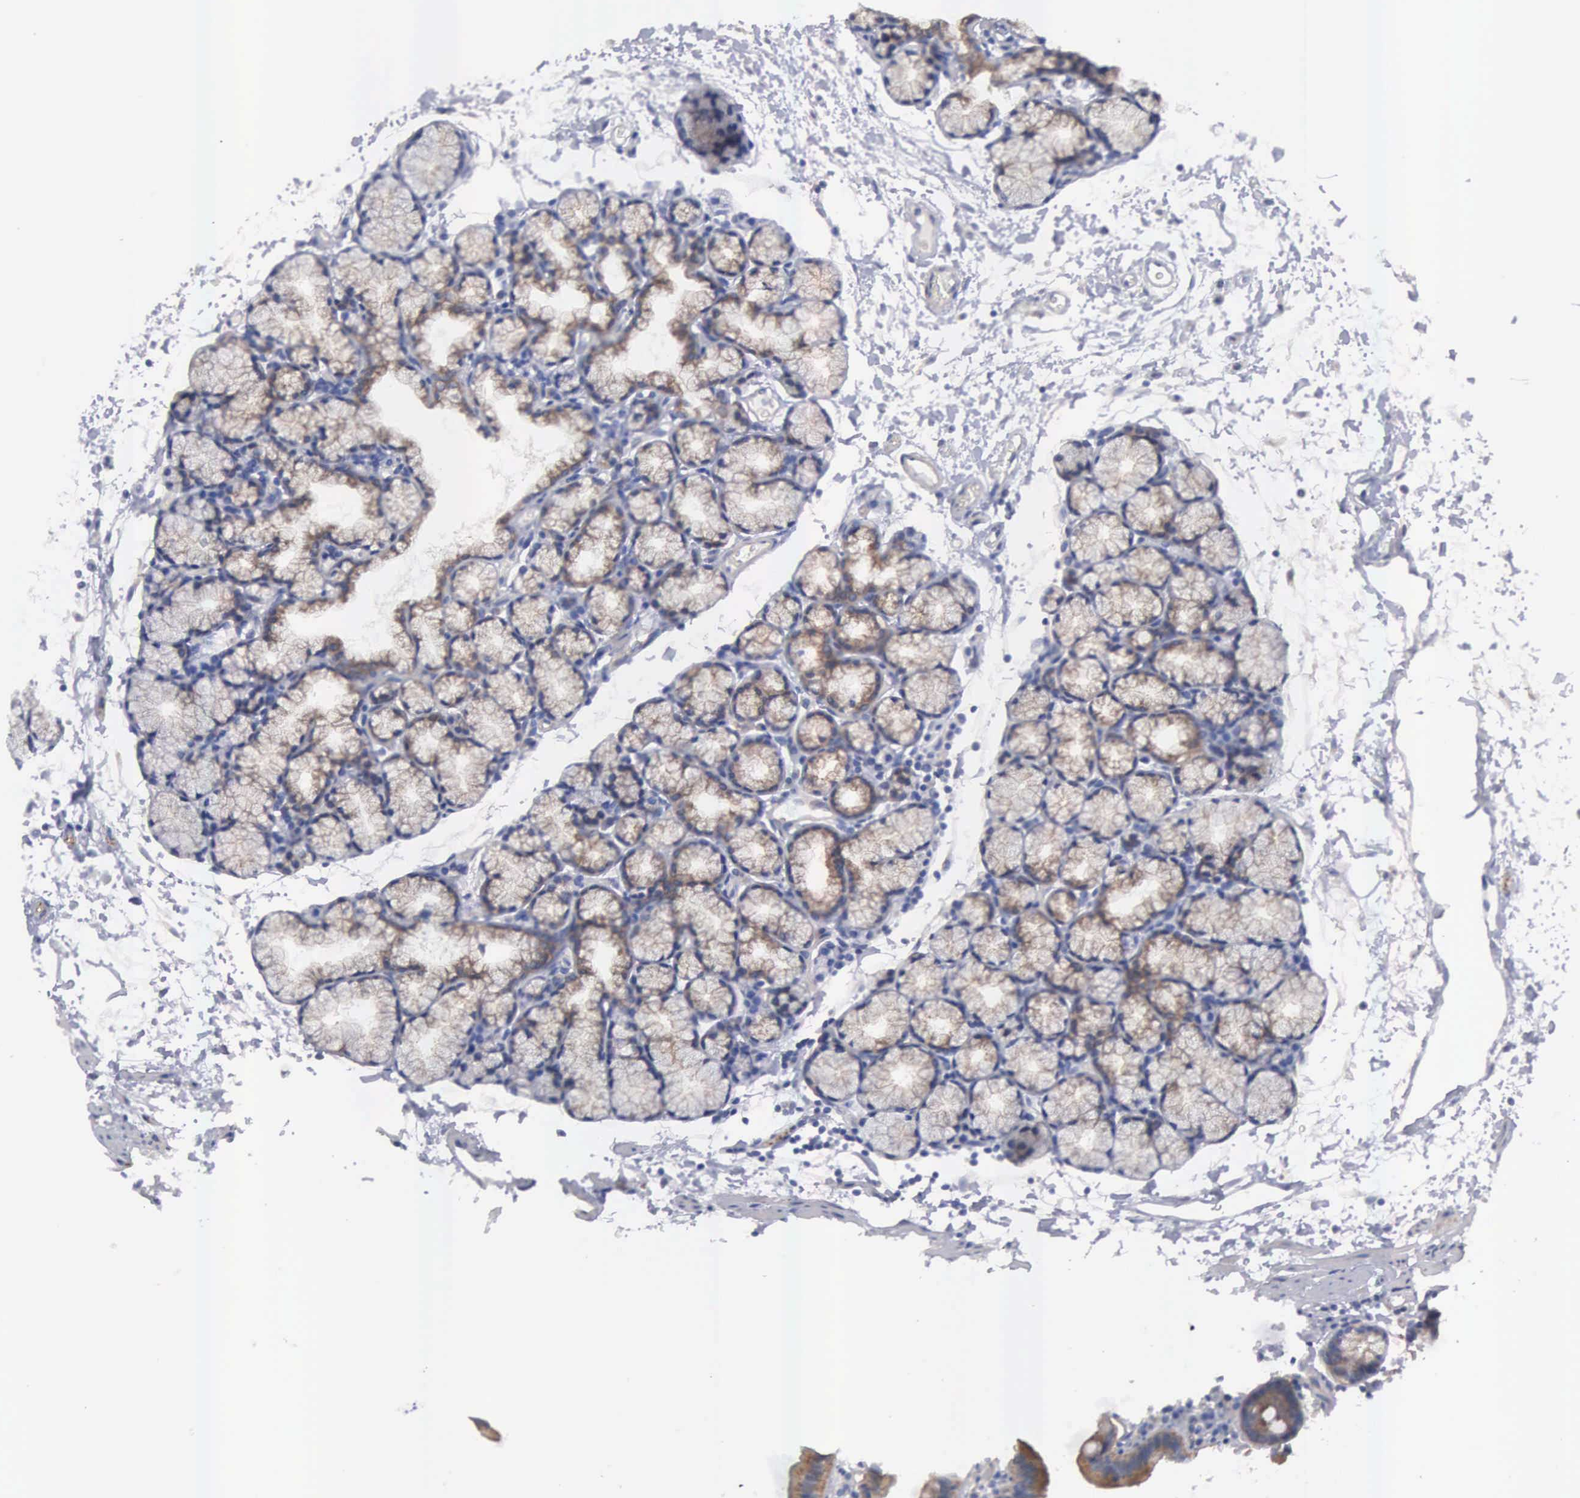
{"staining": {"intensity": "weak", "quantity": "25%-75%", "location": "cytoplasmic/membranous"}, "tissue": "duodenum", "cell_type": "Glandular cells", "image_type": "normal", "snomed": [{"axis": "morphology", "description": "Normal tissue, NOS"}, {"axis": "topography", "description": "Duodenum"}], "caption": "Protein staining of benign duodenum reveals weak cytoplasmic/membranous staining in about 25%-75% of glandular cells.", "gene": "CEP170B", "patient": {"sex": "female", "age": 48}}